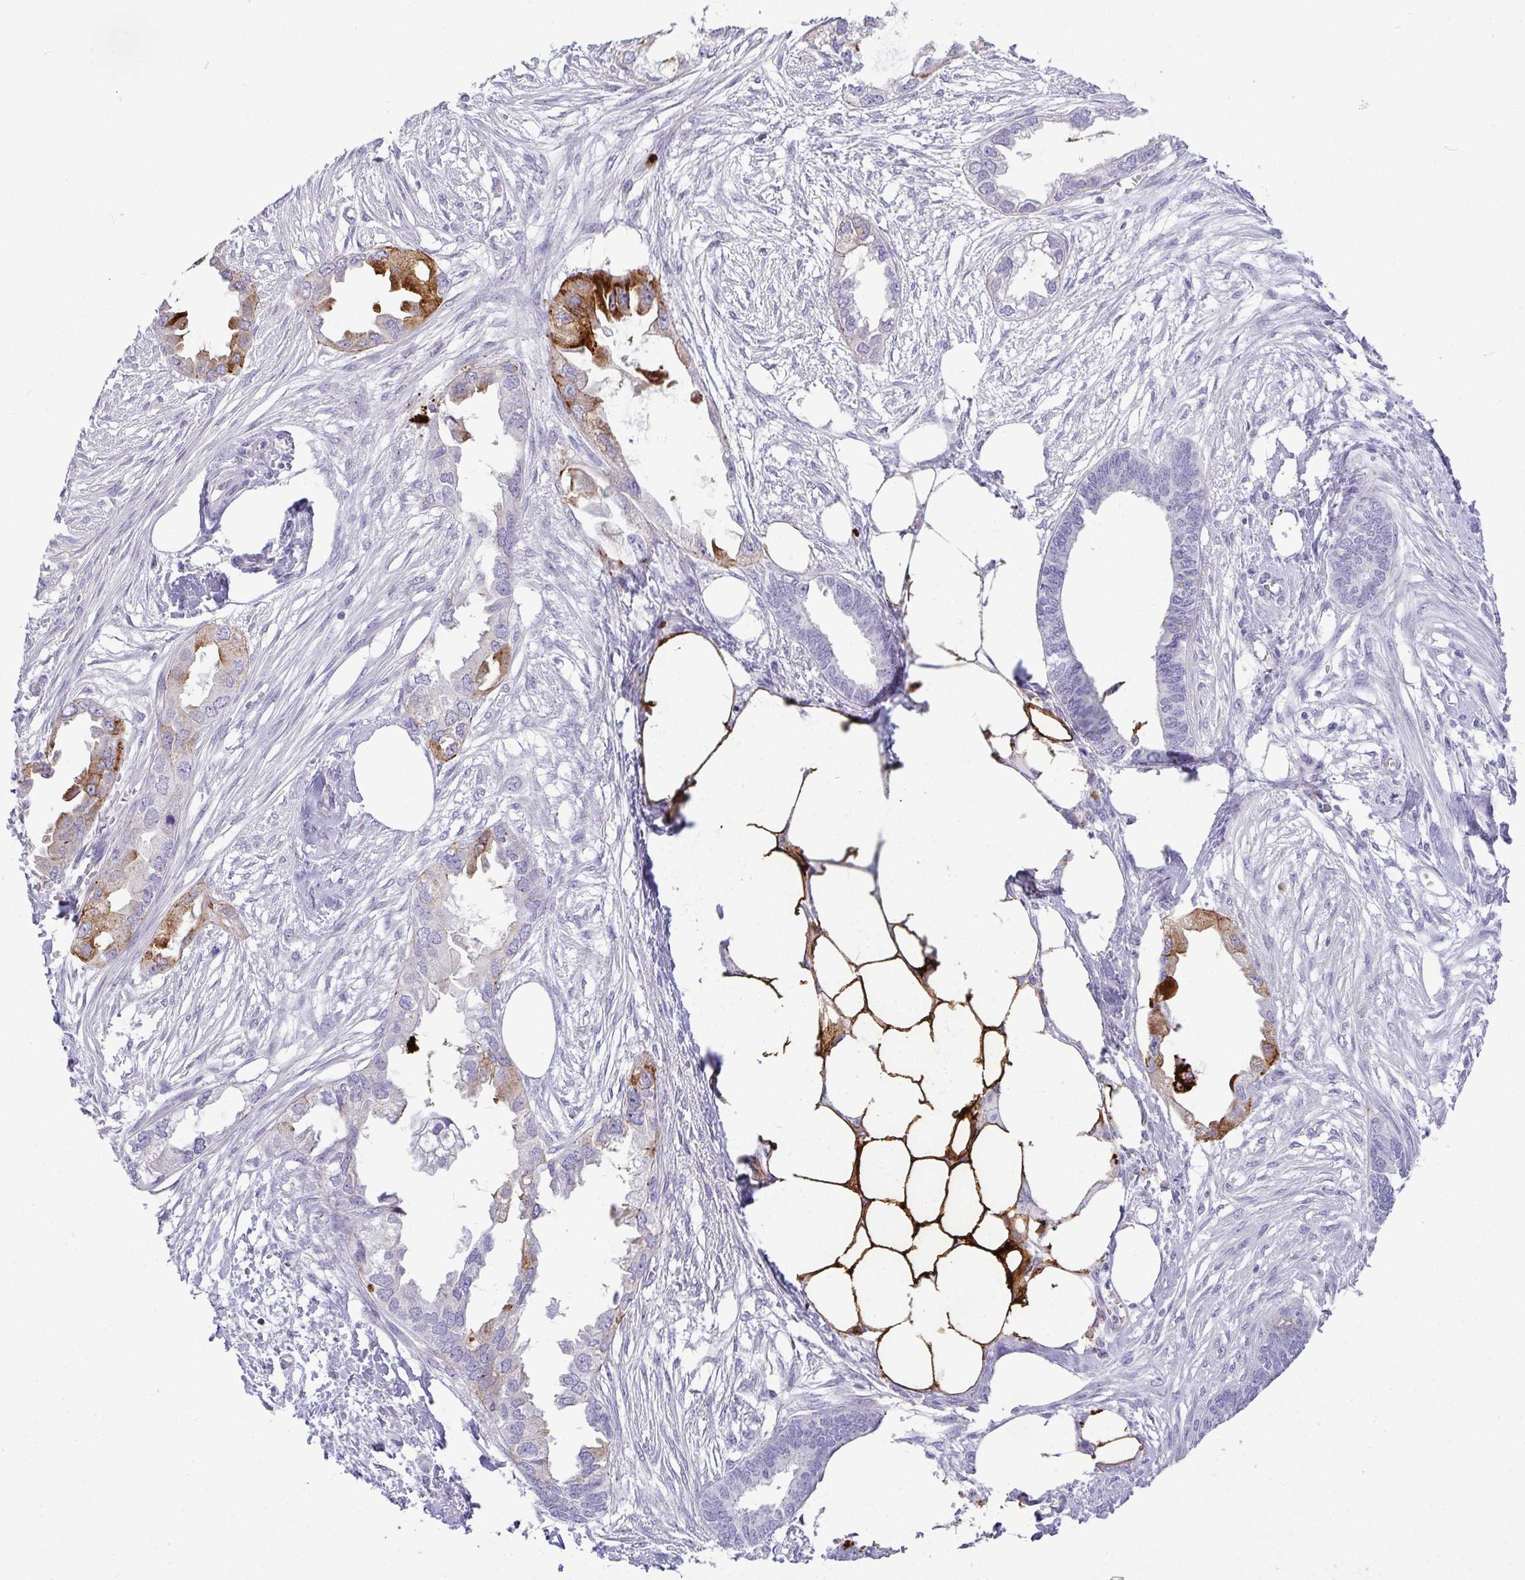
{"staining": {"intensity": "strong", "quantity": "<25%", "location": "cytoplasmic/membranous"}, "tissue": "endometrial cancer", "cell_type": "Tumor cells", "image_type": "cancer", "snomed": [{"axis": "morphology", "description": "Adenocarcinoma, NOS"}, {"axis": "morphology", "description": "Adenocarcinoma, metastatic, NOS"}, {"axis": "topography", "description": "Adipose tissue"}, {"axis": "topography", "description": "Endometrium"}], "caption": "This micrograph demonstrates immunohistochemistry (IHC) staining of human endometrial cancer (metastatic adenocarcinoma), with medium strong cytoplasmic/membranous positivity in about <25% of tumor cells.", "gene": "LIPE", "patient": {"sex": "female", "age": 67}}